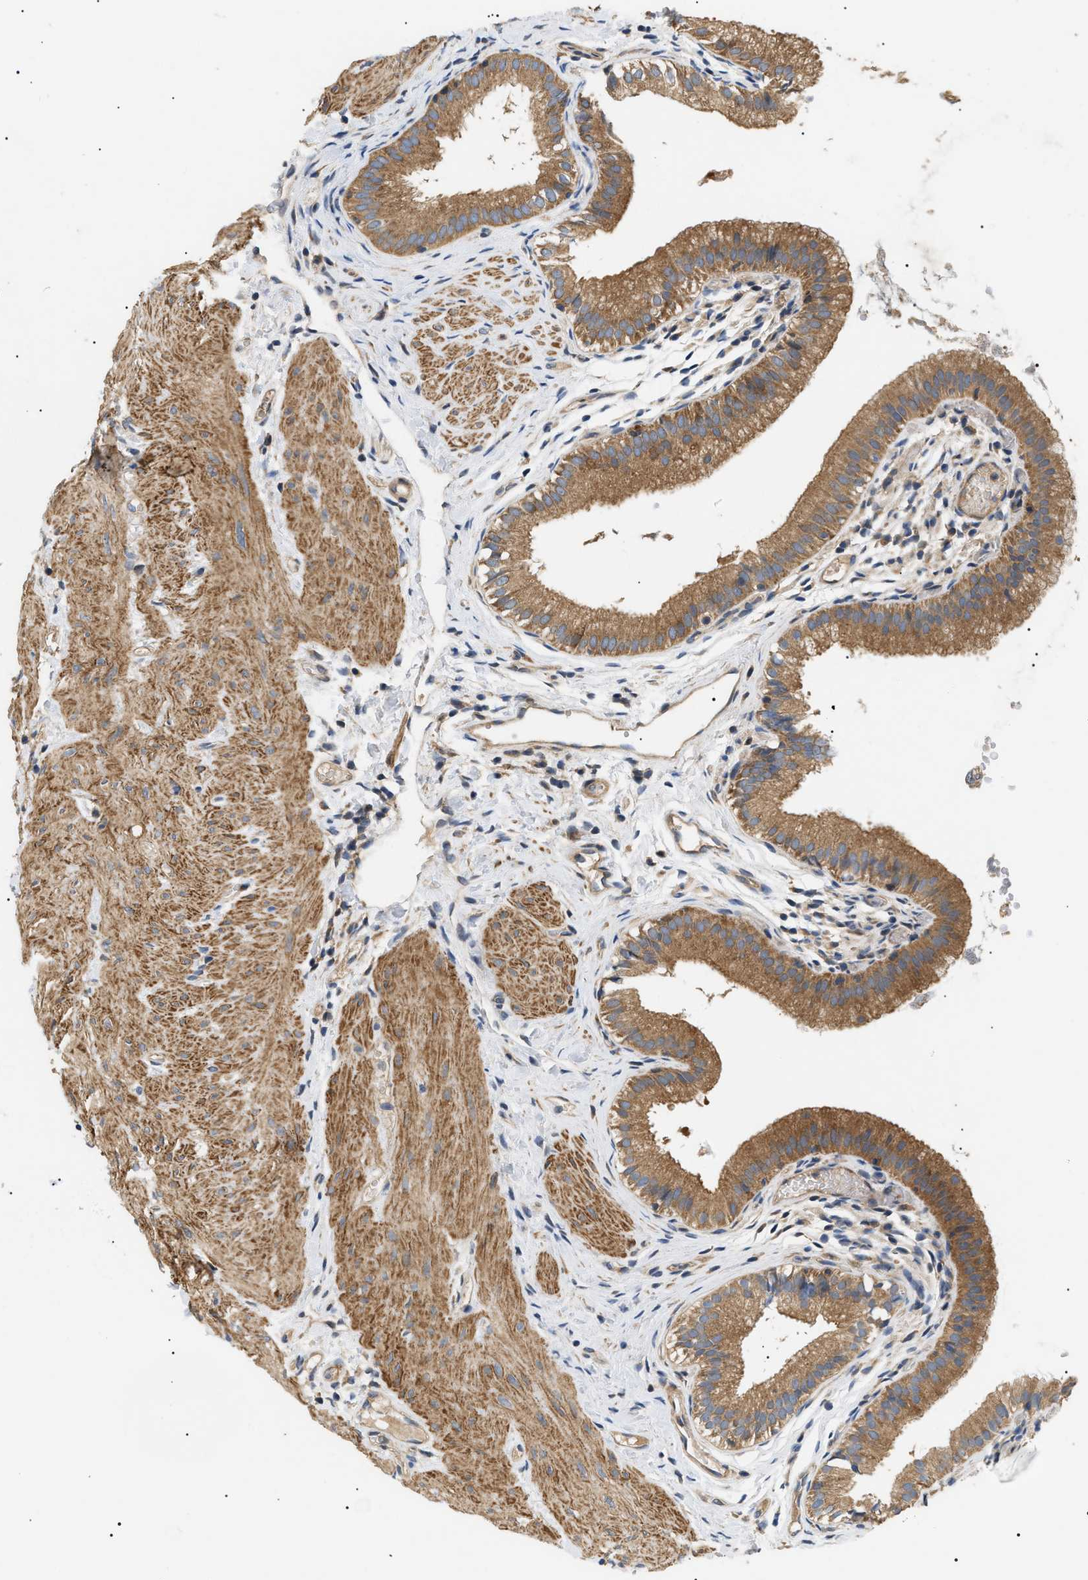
{"staining": {"intensity": "moderate", "quantity": ">75%", "location": "cytoplasmic/membranous"}, "tissue": "gallbladder", "cell_type": "Glandular cells", "image_type": "normal", "snomed": [{"axis": "morphology", "description": "Normal tissue, NOS"}, {"axis": "topography", "description": "Gallbladder"}], "caption": "This is a micrograph of immunohistochemistry staining of normal gallbladder, which shows moderate staining in the cytoplasmic/membranous of glandular cells.", "gene": "PPM1B", "patient": {"sex": "female", "age": 26}}